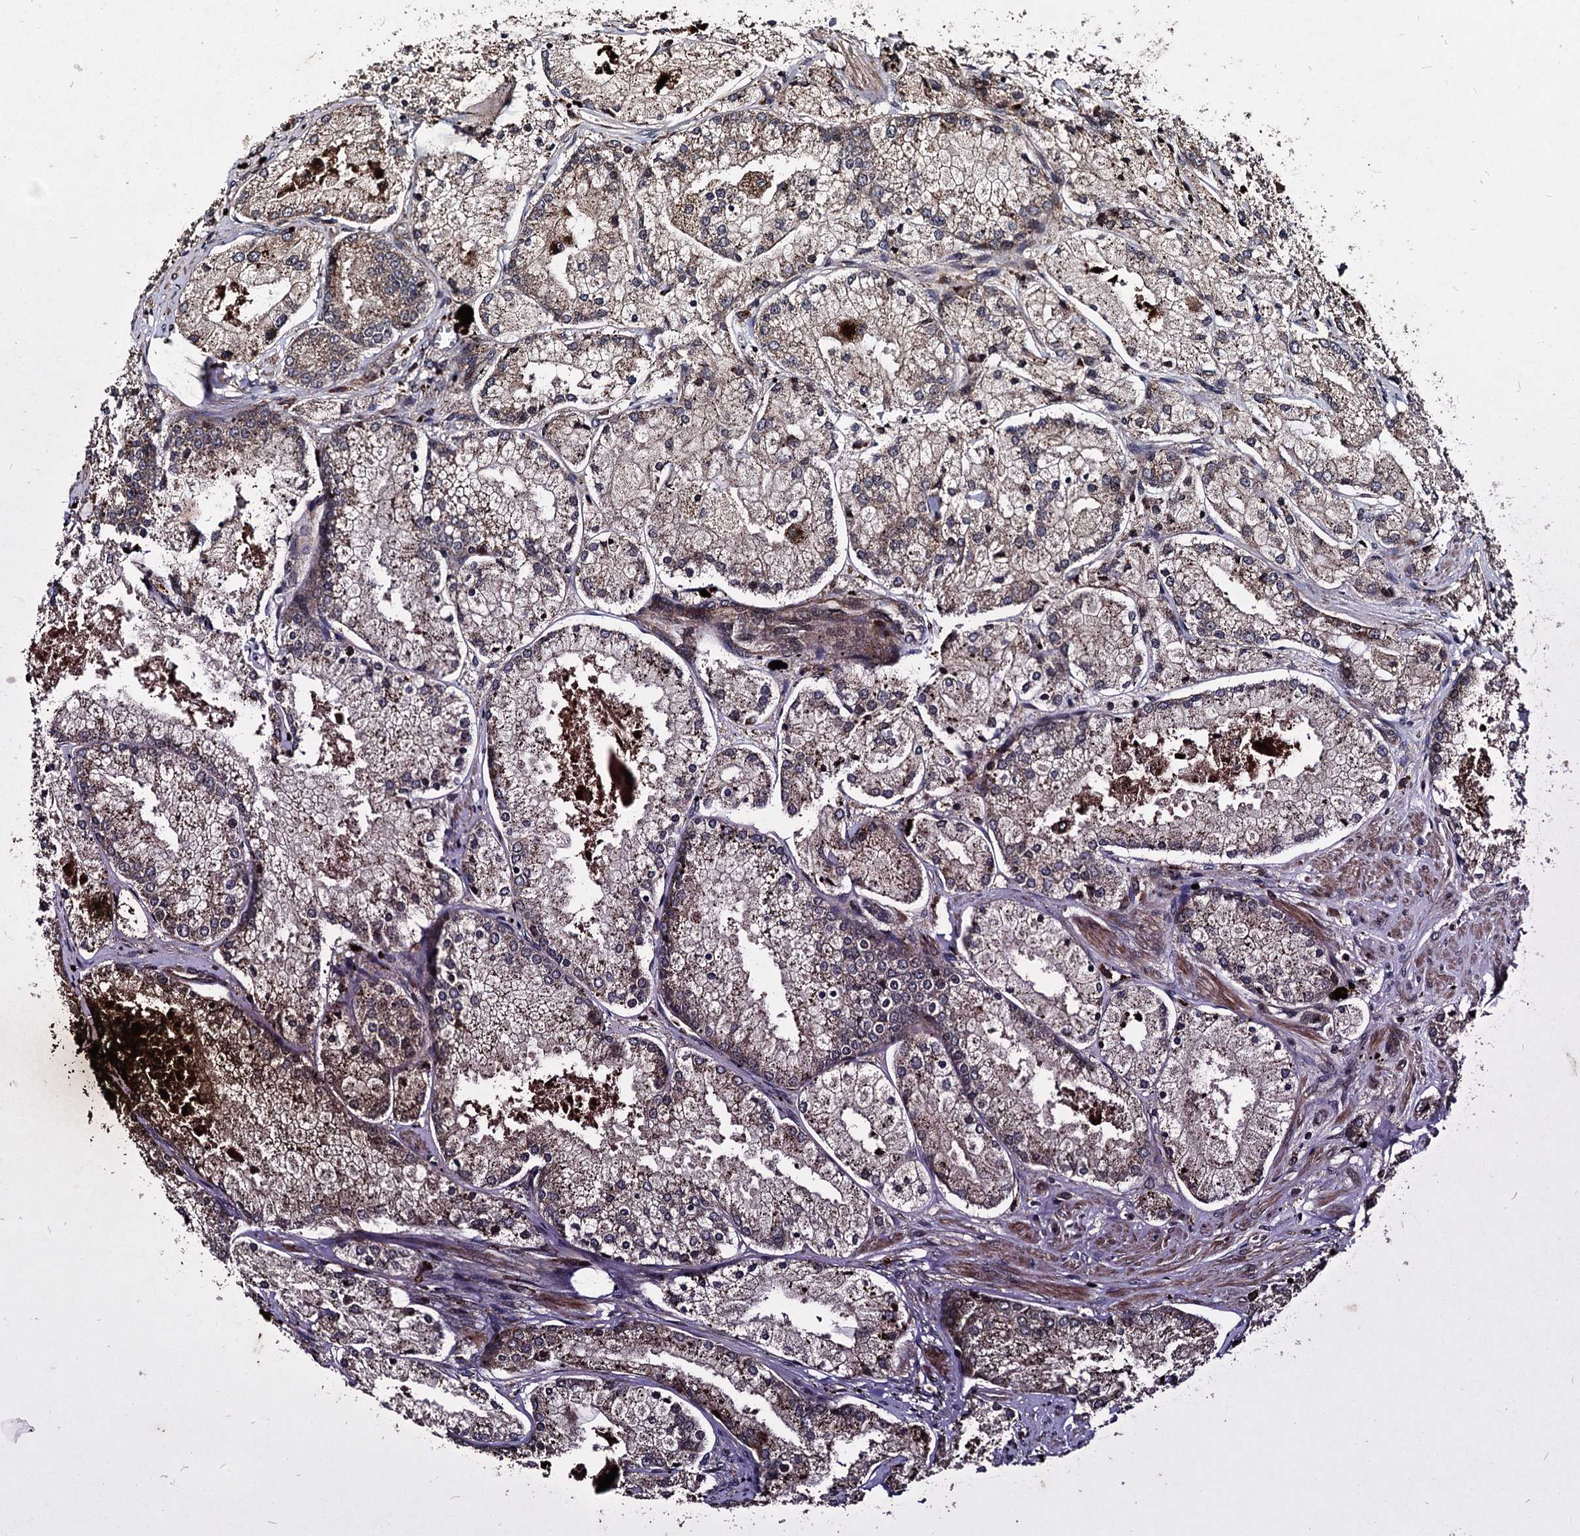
{"staining": {"intensity": "weak", "quantity": "25%-75%", "location": "cytoplasmic/membranous"}, "tissue": "prostate cancer", "cell_type": "Tumor cells", "image_type": "cancer", "snomed": [{"axis": "morphology", "description": "Adenocarcinoma, Low grade"}, {"axis": "topography", "description": "Prostate"}], "caption": "Prostate cancer (low-grade adenocarcinoma) tissue shows weak cytoplasmic/membranous staining in about 25%-75% of tumor cells, visualized by immunohistochemistry.", "gene": "BCL2L2", "patient": {"sex": "male", "age": 74}}